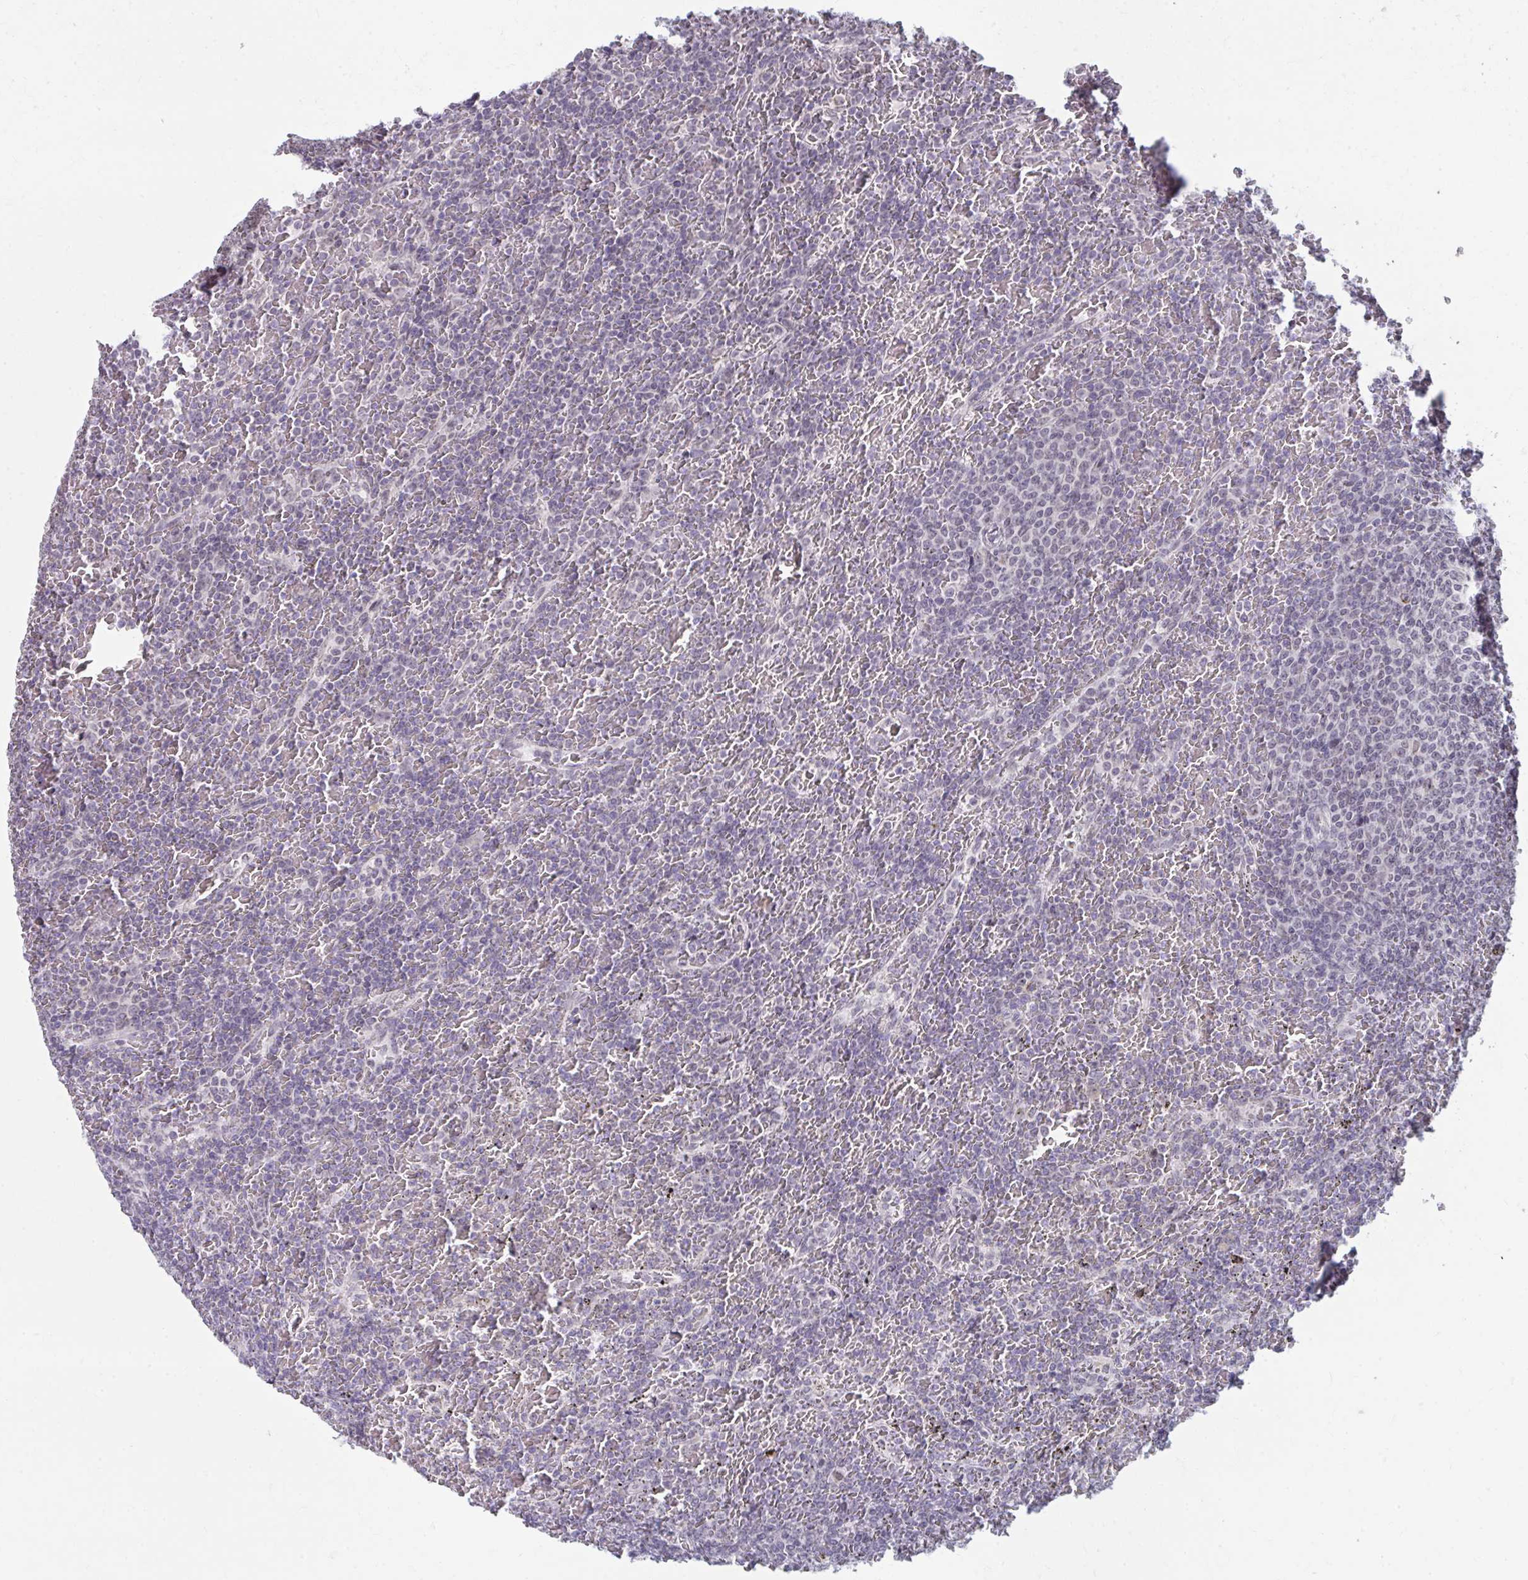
{"staining": {"intensity": "negative", "quantity": "none", "location": "none"}, "tissue": "lymphoma", "cell_type": "Tumor cells", "image_type": "cancer", "snomed": [{"axis": "morphology", "description": "Malignant lymphoma, non-Hodgkin's type, Low grade"}, {"axis": "topography", "description": "Spleen"}], "caption": "IHC image of neoplastic tissue: human lymphoma stained with DAB displays no significant protein expression in tumor cells. Nuclei are stained in blue.", "gene": "NUP133", "patient": {"sex": "female", "age": 77}}